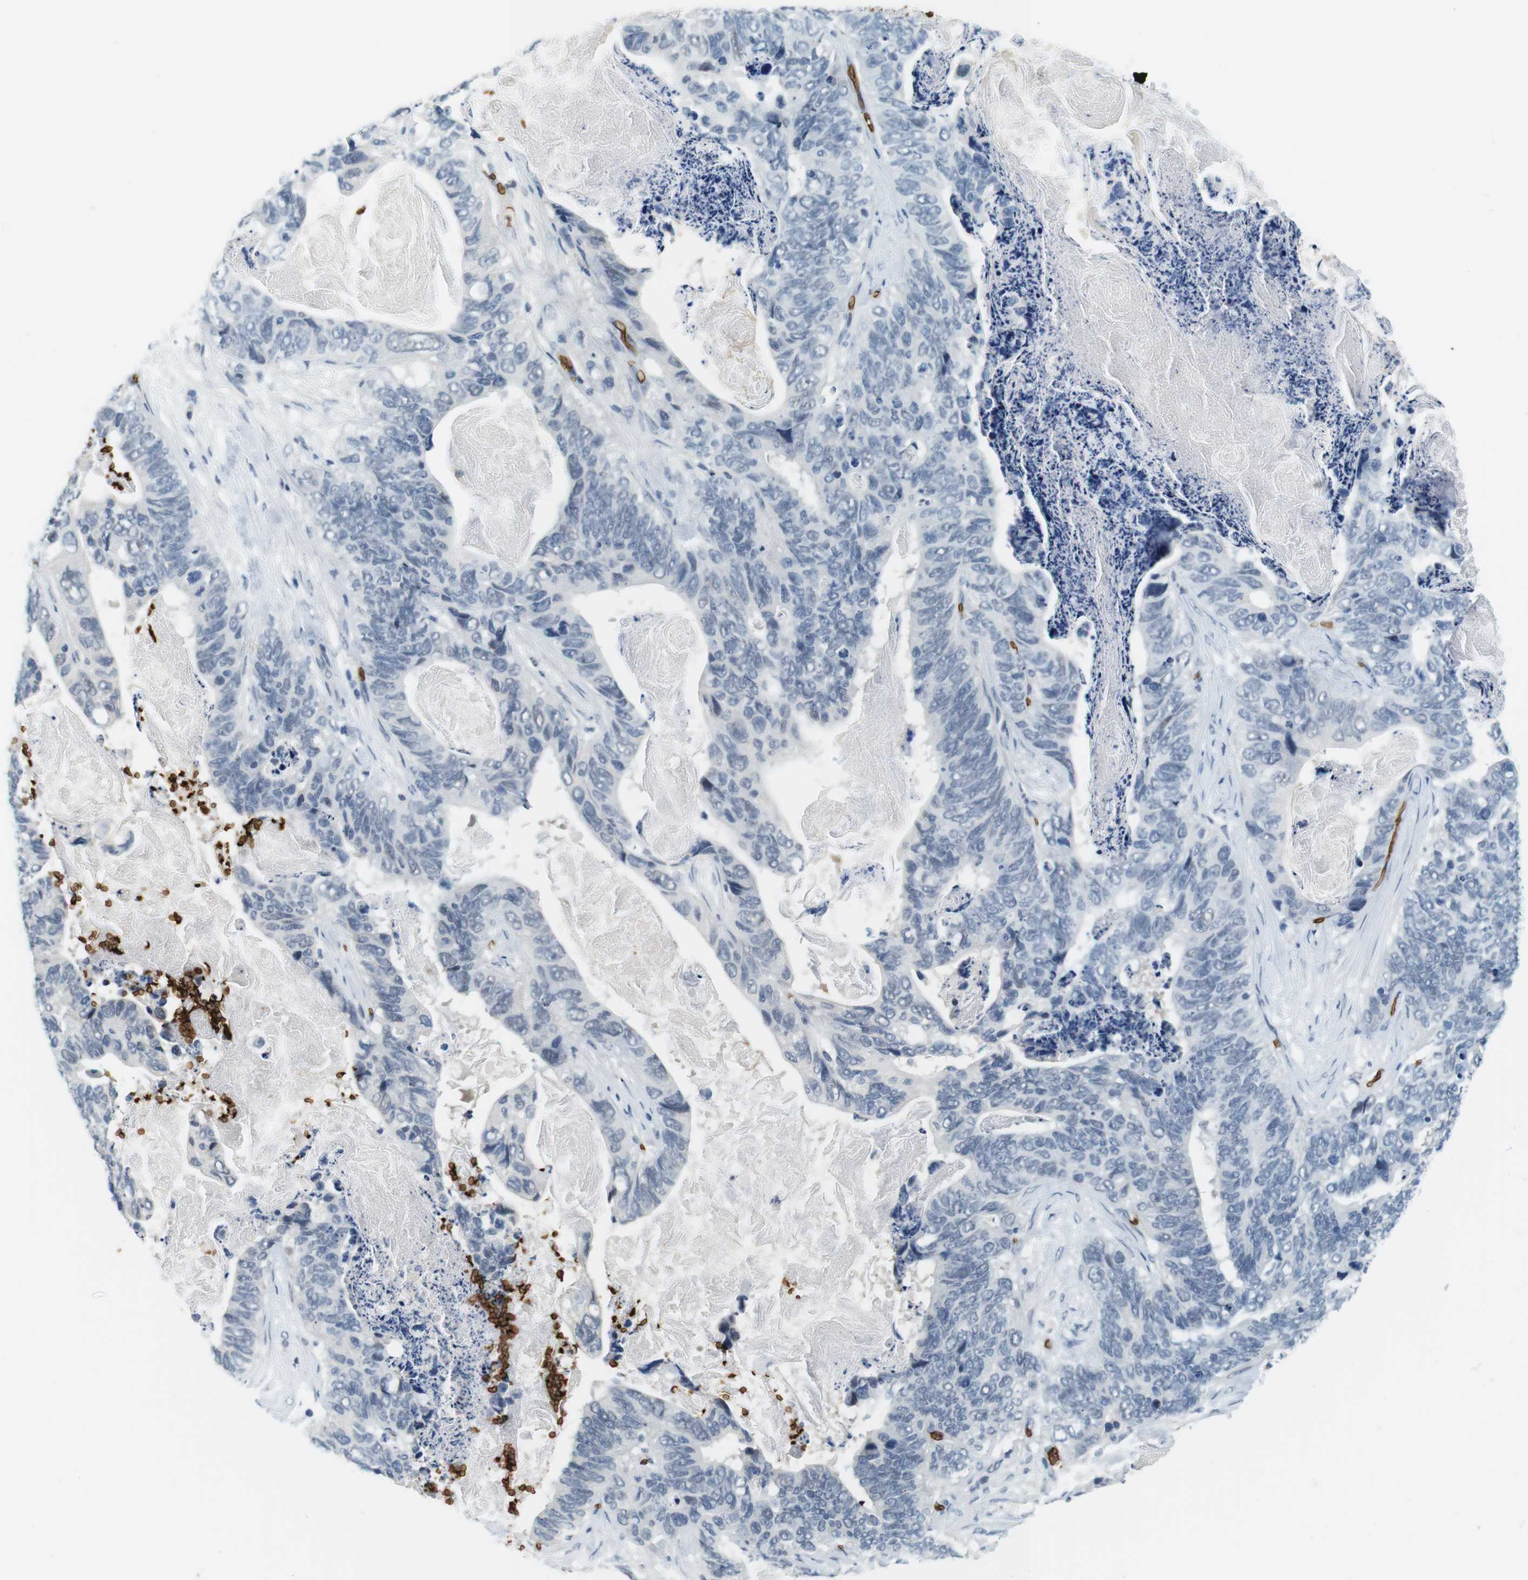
{"staining": {"intensity": "negative", "quantity": "none", "location": "none"}, "tissue": "stomach cancer", "cell_type": "Tumor cells", "image_type": "cancer", "snomed": [{"axis": "morphology", "description": "Adenocarcinoma, NOS"}, {"axis": "topography", "description": "Stomach"}], "caption": "Immunohistochemical staining of stomach cancer displays no significant expression in tumor cells. (Stains: DAB immunohistochemistry with hematoxylin counter stain, Microscopy: brightfield microscopy at high magnification).", "gene": "SLC4A1", "patient": {"sex": "female", "age": 89}}